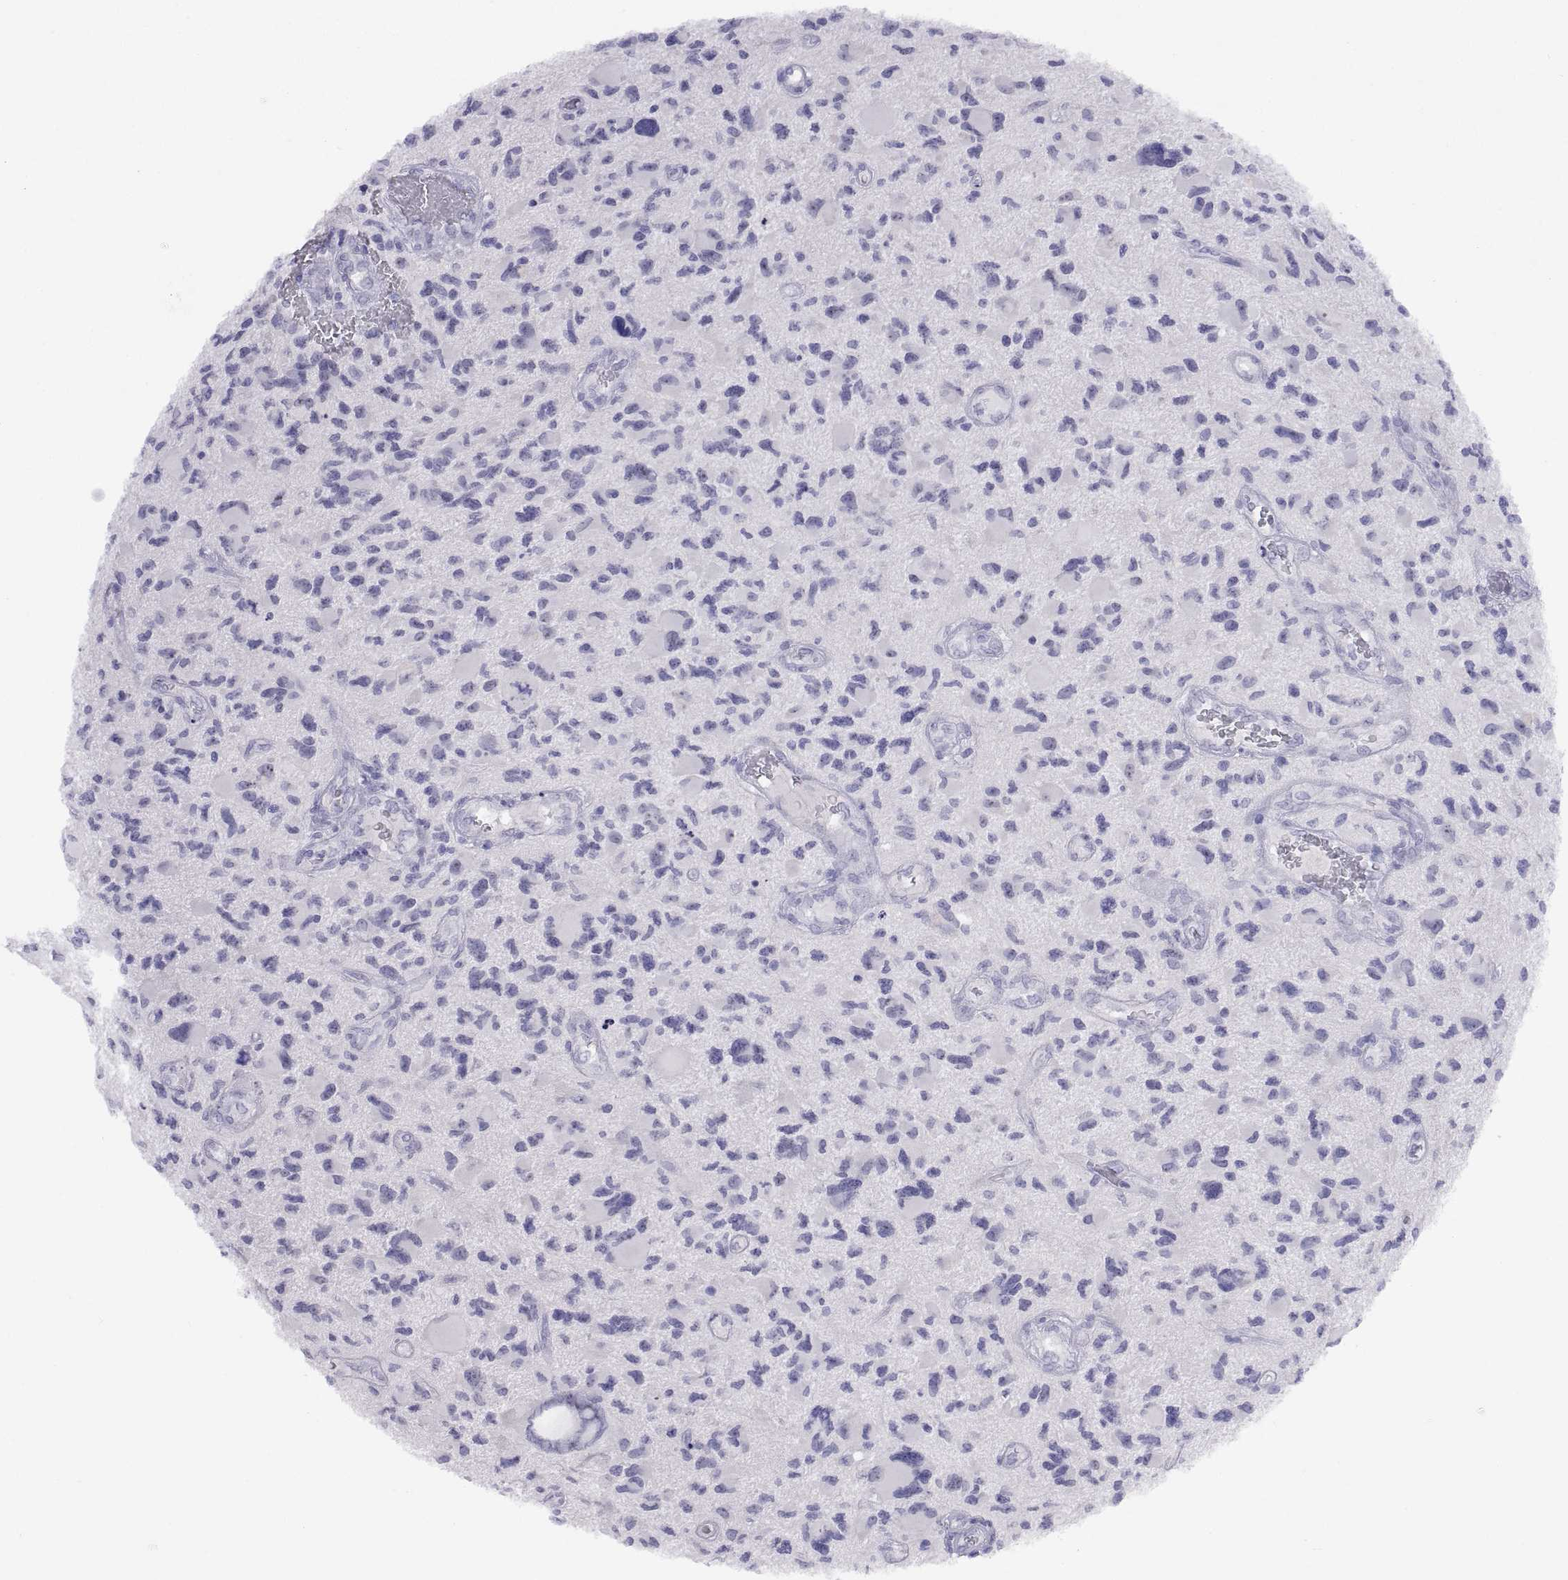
{"staining": {"intensity": "negative", "quantity": "none", "location": "none"}, "tissue": "glioma", "cell_type": "Tumor cells", "image_type": "cancer", "snomed": [{"axis": "morphology", "description": "Glioma, malignant, NOS"}, {"axis": "morphology", "description": "Glioma, malignant, High grade"}, {"axis": "topography", "description": "Brain"}], "caption": "High power microscopy histopathology image of an immunohistochemistry photomicrograph of glioma (malignant), revealing no significant staining in tumor cells.", "gene": "VSX2", "patient": {"sex": "female", "age": 71}}